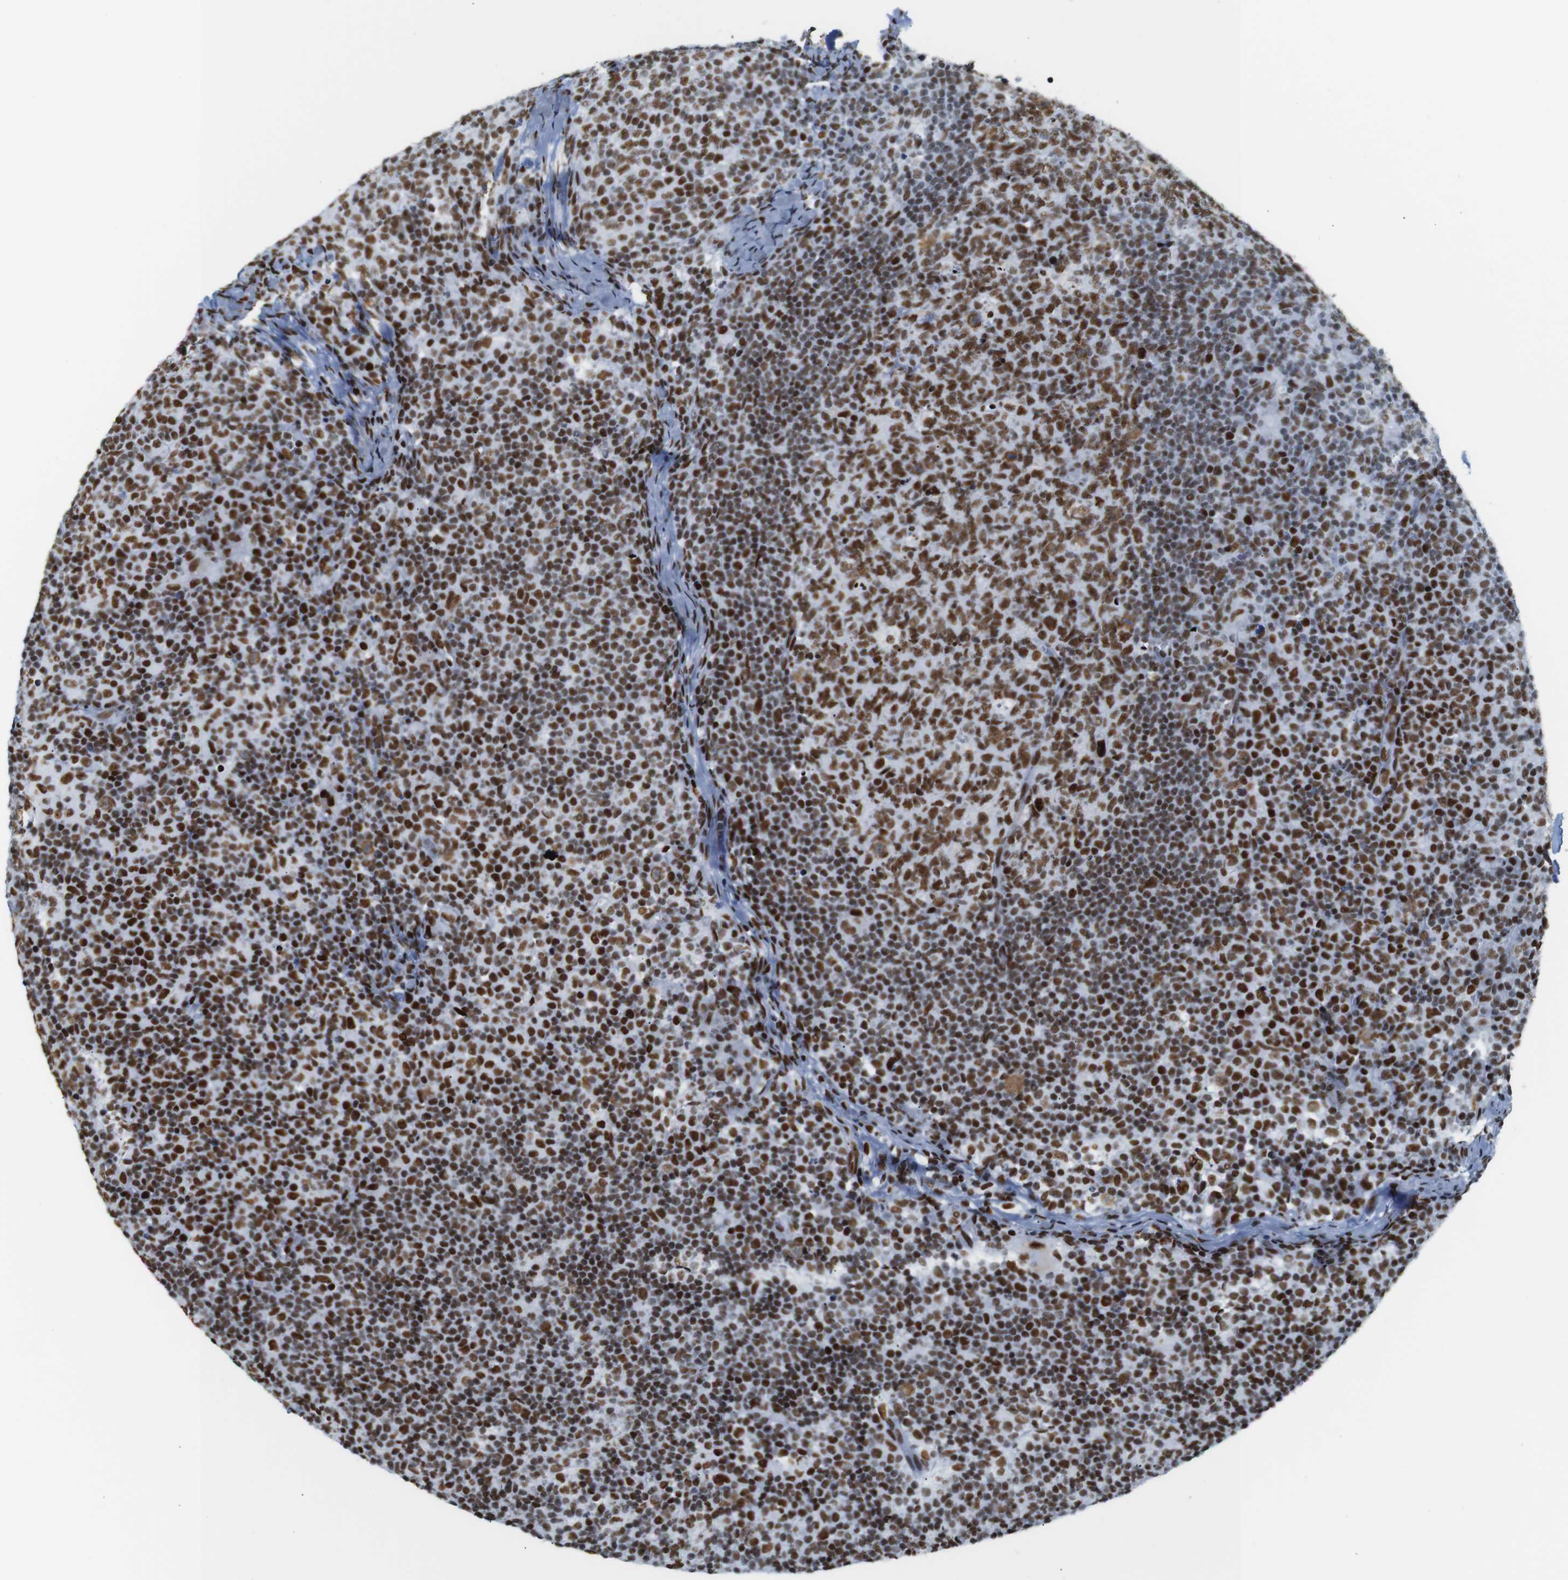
{"staining": {"intensity": "strong", "quantity": ">75%", "location": "nuclear"}, "tissue": "lymph node", "cell_type": "Germinal center cells", "image_type": "normal", "snomed": [{"axis": "morphology", "description": "Normal tissue, NOS"}, {"axis": "morphology", "description": "Inflammation, NOS"}, {"axis": "topography", "description": "Lymph node"}], "caption": "Immunohistochemistry image of unremarkable lymph node stained for a protein (brown), which reveals high levels of strong nuclear positivity in about >75% of germinal center cells.", "gene": "TRA2B", "patient": {"sex": "male", "age": 55}}